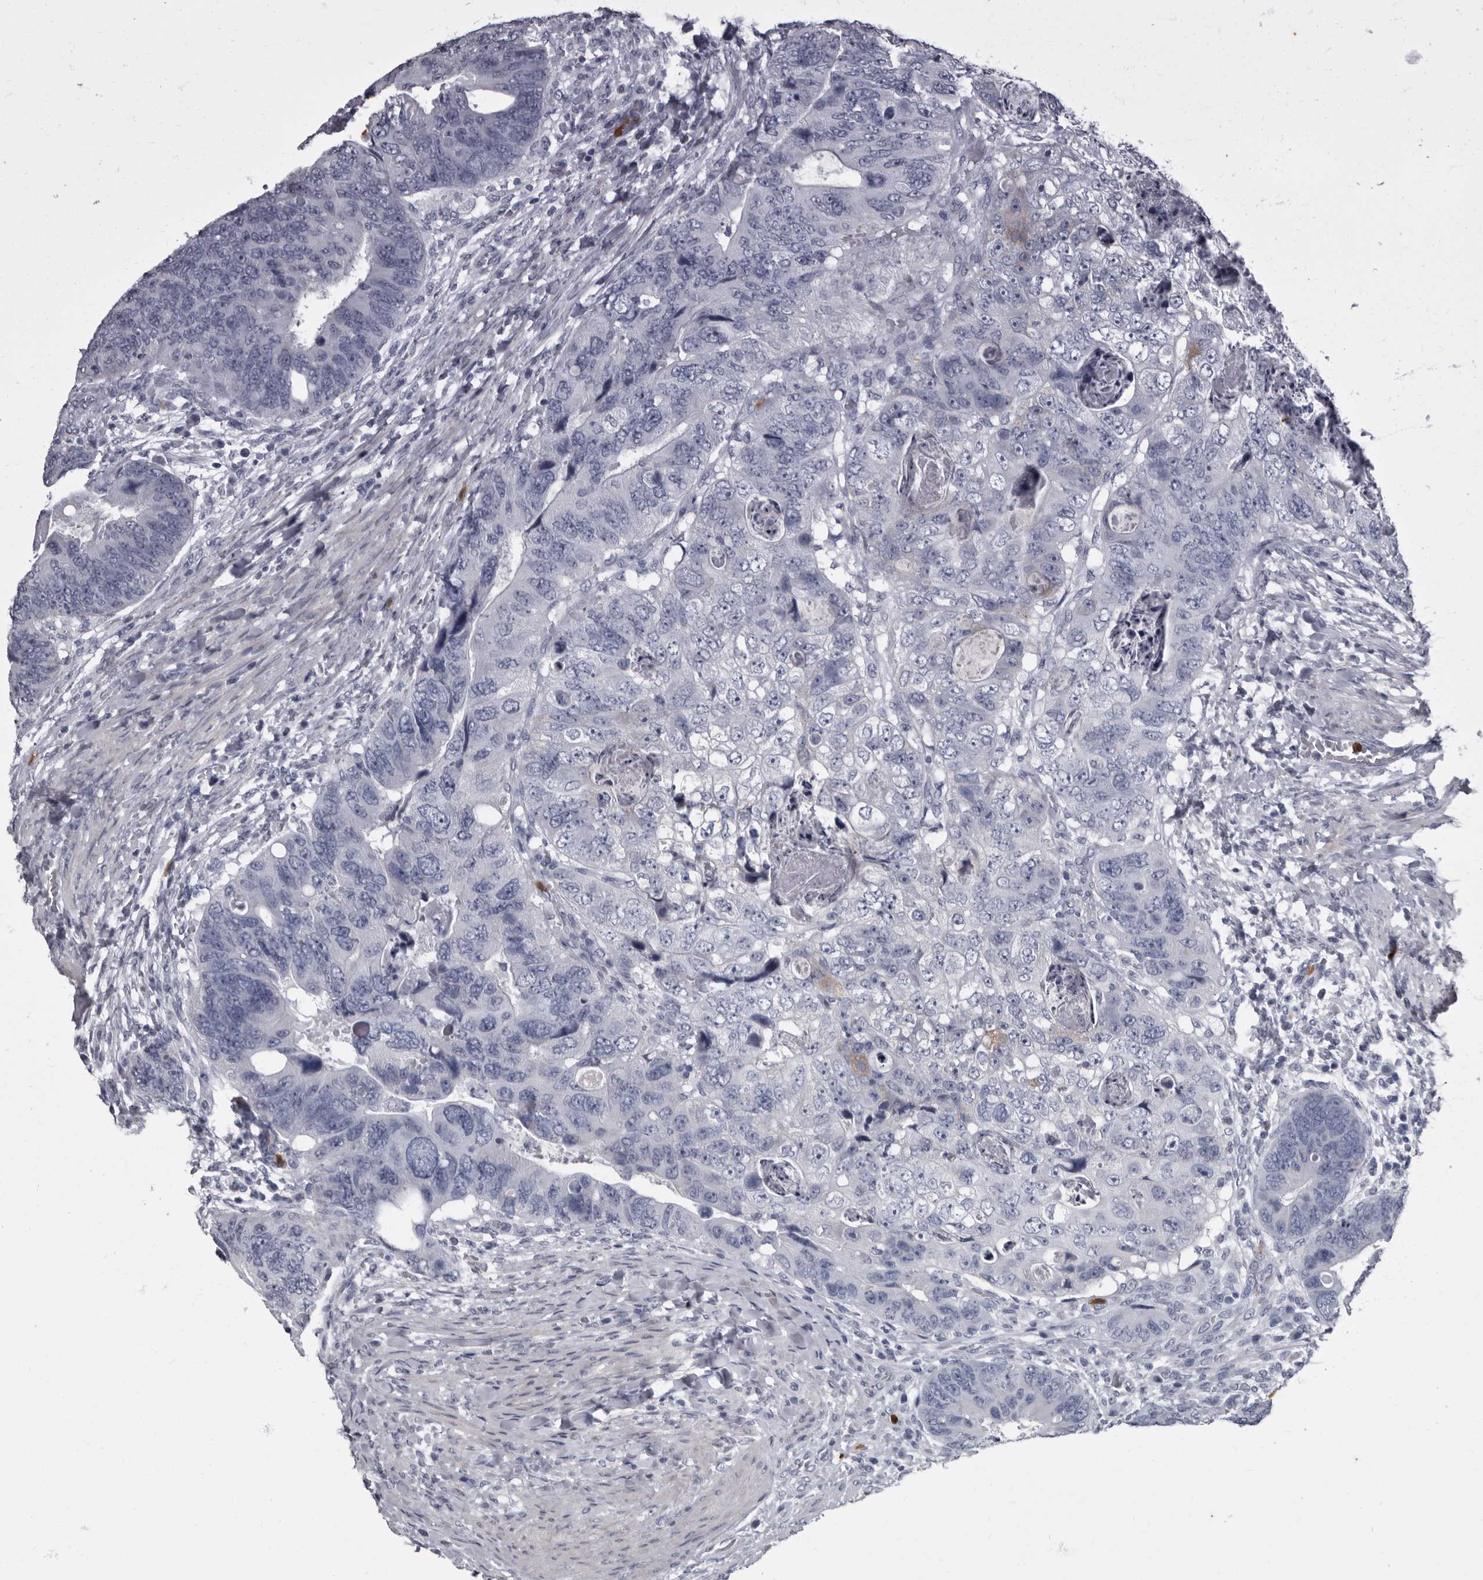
{"staining": {"intensity": "negative", "quantity": "none", "location": "none"}, "tissue": "colorectal cancer", "cell_type": "Tumor cells", "image_type": "cancer", "snomed": [{"axis": "morphology", "description": "Adenocarcinoma, NOS"}, {"axis": "topography", "description": "Rectum"}], "caption": "Tumor cells are negative for protein expression in human colorectal cancer.", "gene": "TPD52L1", "patient": {"sex": "male", "age": 59}}